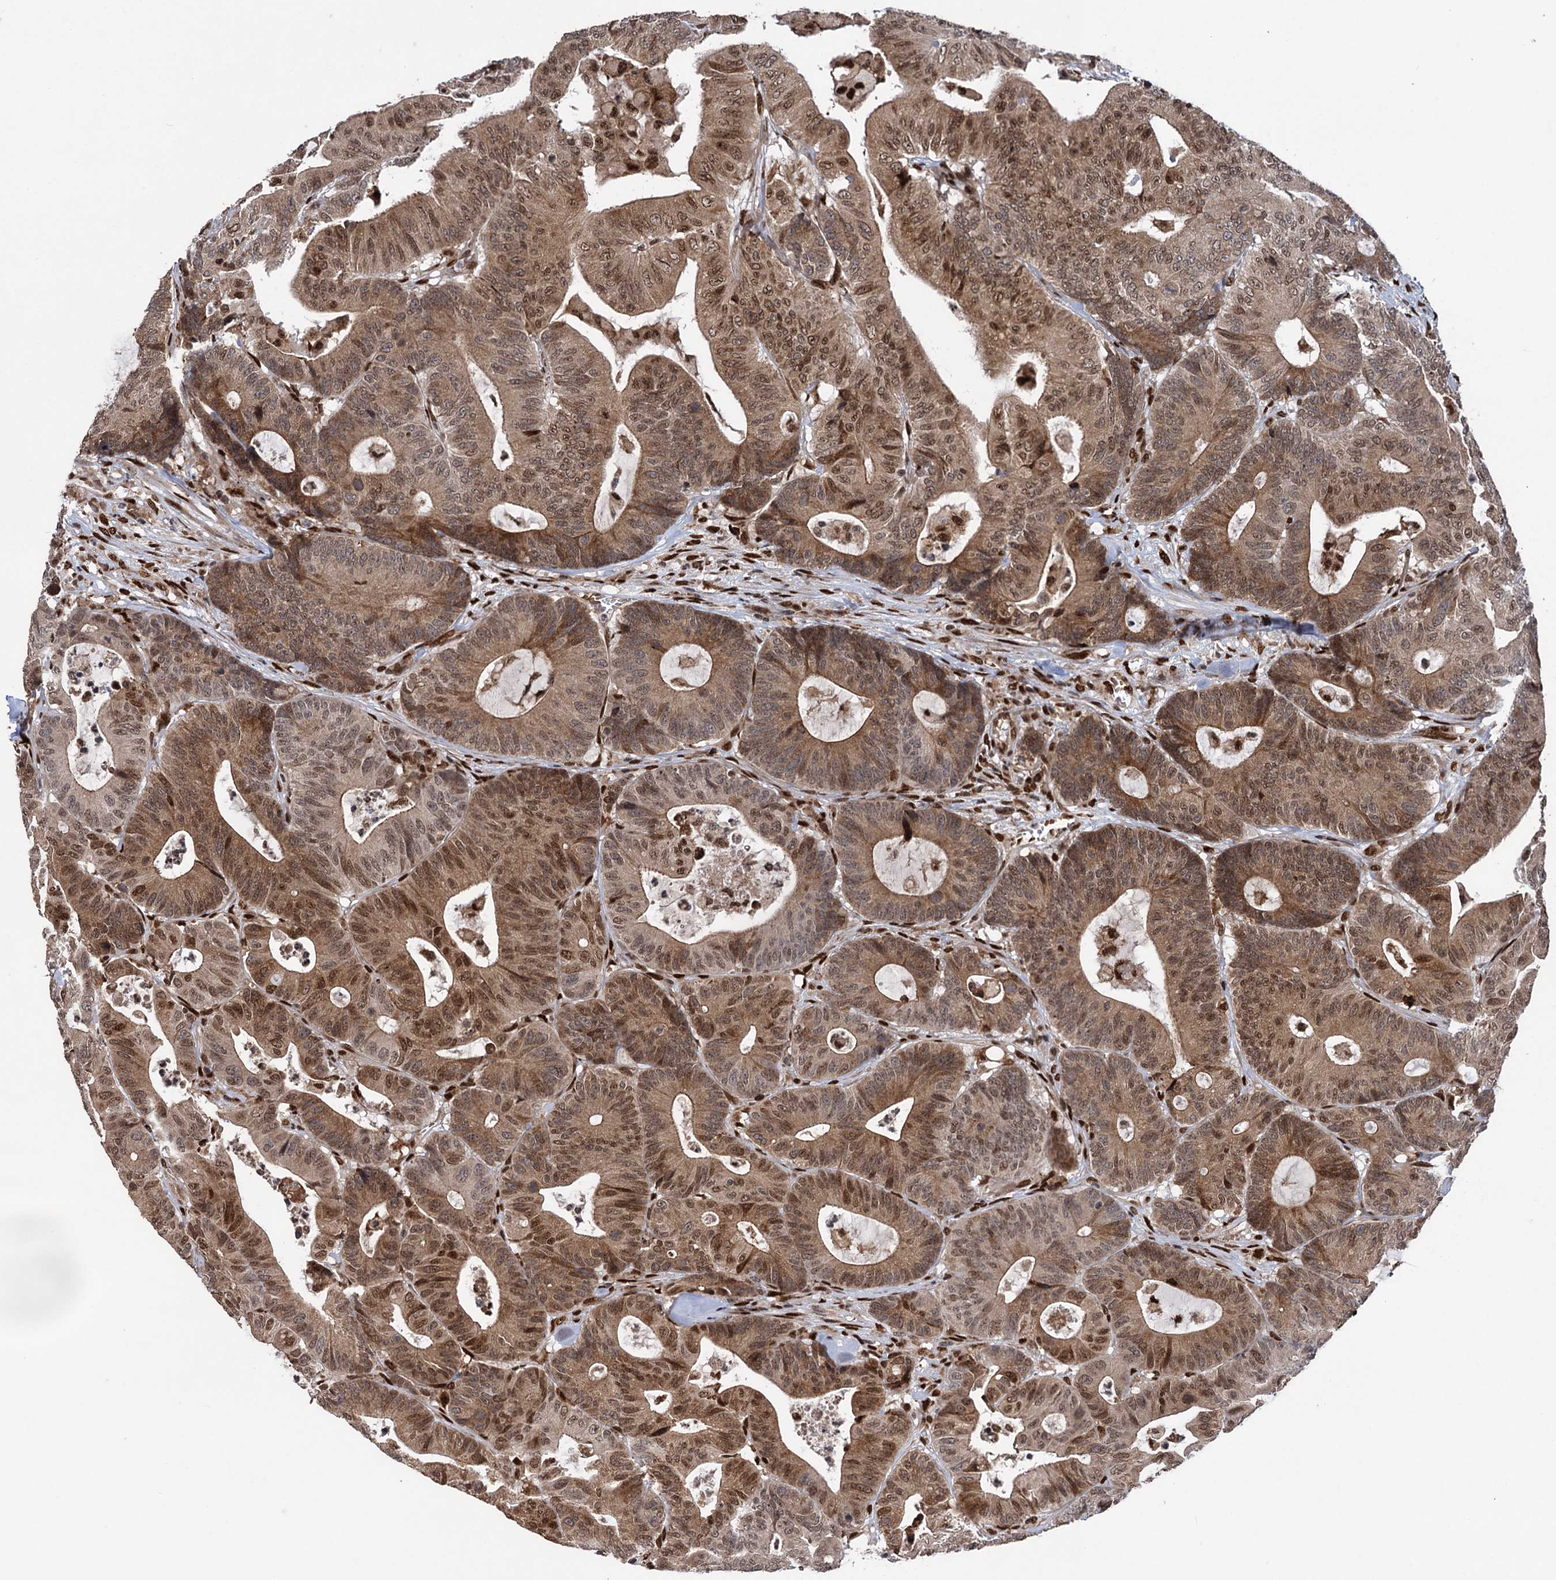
{"staining": {"intensity": "moderate", "quantity": ">75%", "location": "cytoplasmic/membranous,nuclear"}, "tissue": "colorectal cancer", "cell_type": "Tumor cells", "image_type": "cancer", "snomed": [{"axis": "morphology", "description": "Adenocarcinoma, NOS"}, {"axis": "topography", "description": "Colon"}], "caption": "Immunohistochemical staining of colorectal cancer (adenocarcinoma) demonstrates moderate cytoplasmic/membranous and nuclear protein staining in approximately >75% of tumor cells.", "gene": "MESD", "patient": {"sex": "female", "age": 84}}